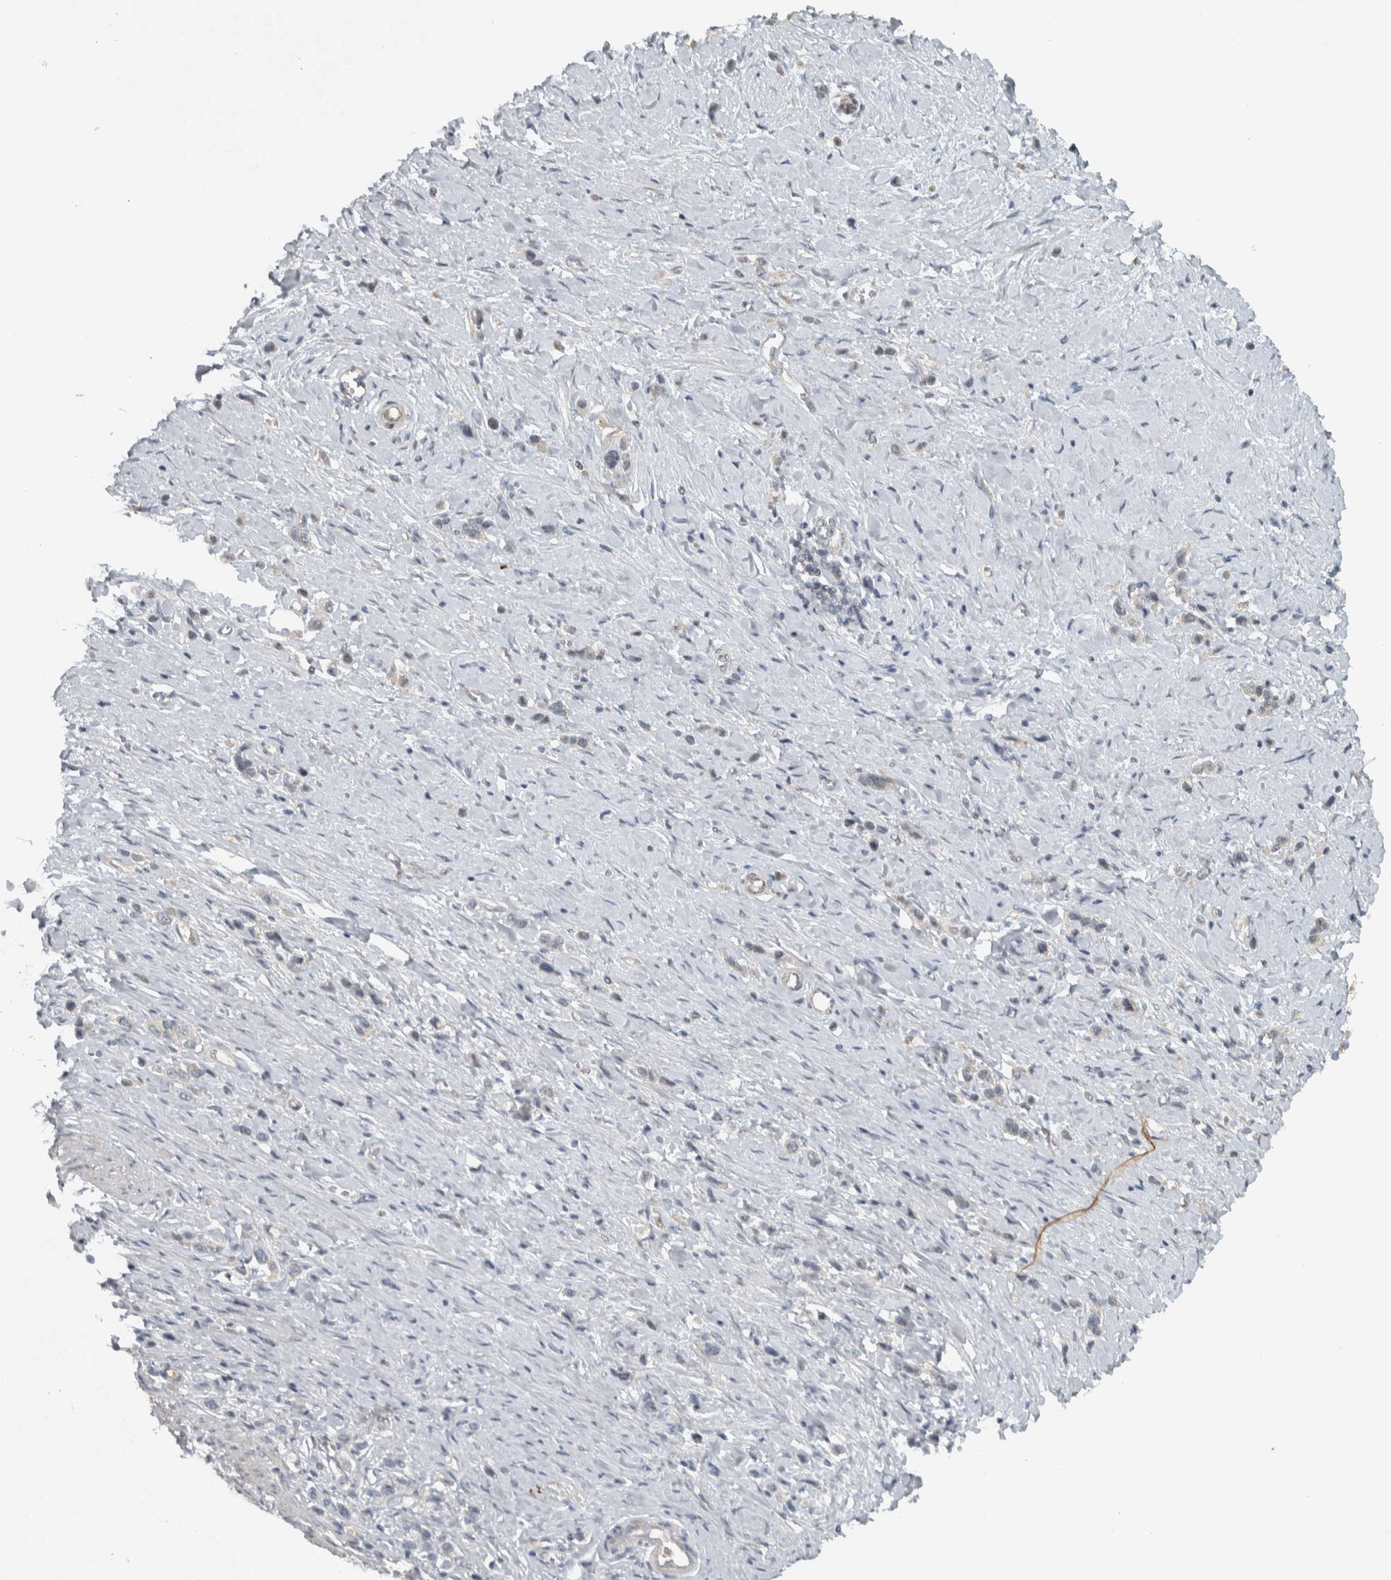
{"staining": {"intensity": "negative", "quantity": "none", "location": "none"}, "tissue": "stomach cancer", "cell_type": "Tumor cells", "image_type": "cancer", "snomed": [{"axis": "morphology", "description": "Adenocarcinoma, NOS"}, {"axis": "topography", "description": "Stomach"}], "caption": "This image is of stomach adenocarcinoma stained with immunohistochemistry to label a protein in brown with the nuclei are counter-stained blue. There is no expression in tumor cells.", "gene": "NAPG", "patient": {"sex": "female", "age": 65}}